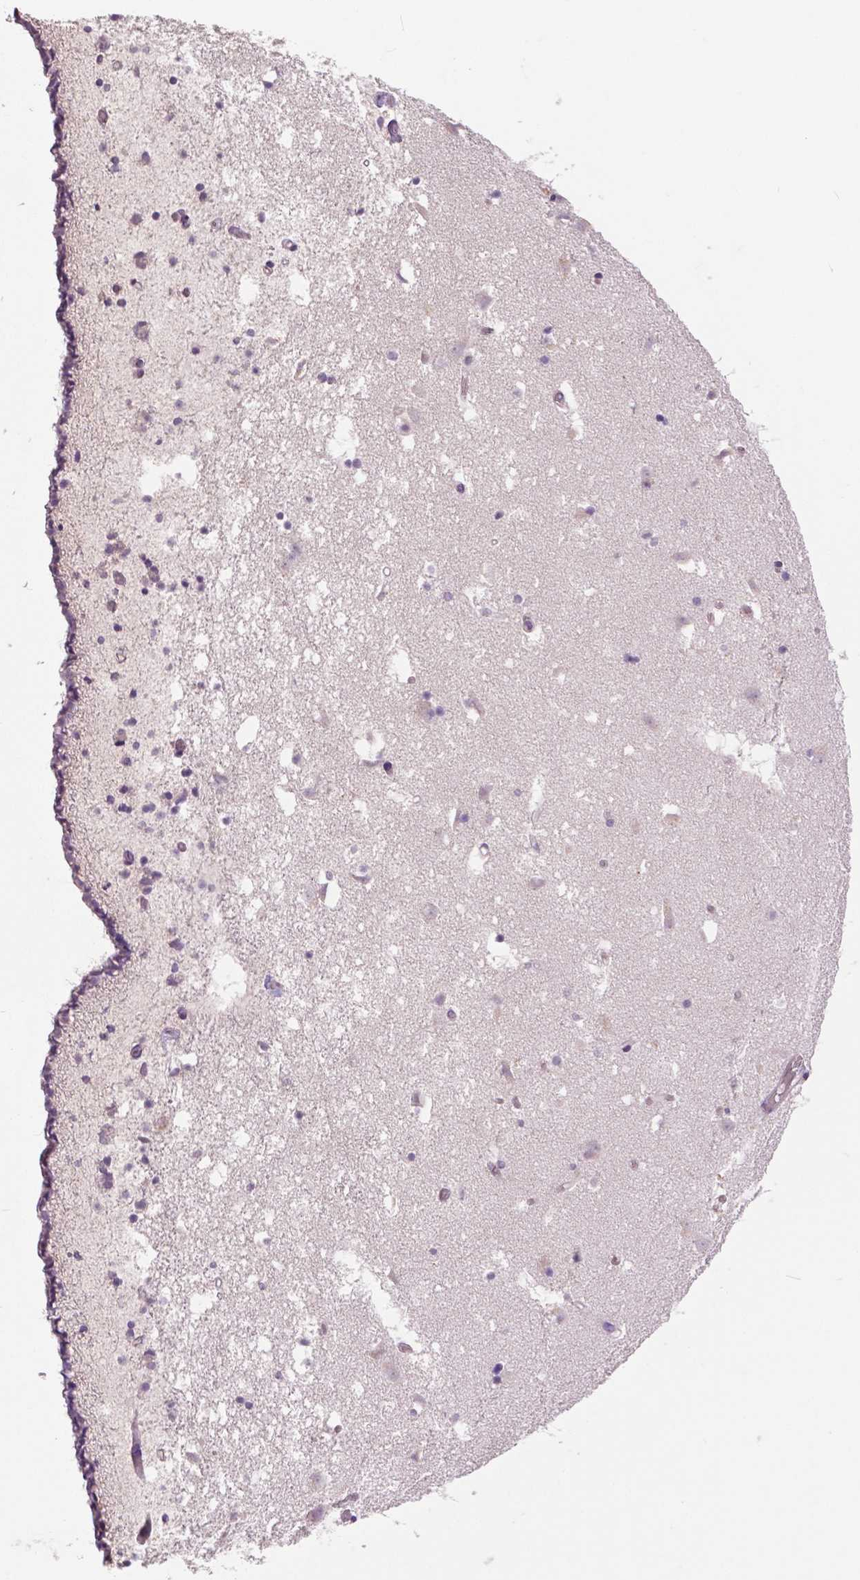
{"staining": {"intensity": "negative", "quantity": "none", "location": "none"}, "tissue": "caudate", "cell_type": "Glial cells", "image_type": "normal", "snomed": [{"axis": "morphology", "description": "Normal tissue, NOS"}, {"axis": "topography", "description": "Lateral ventricle wall"}], "caption": "This is an immunohistochemistry (IHC) histopathology image of normal caudate. There is no expression in glial cells.", "gene": "FOXA1", "patient": {"sex": "female", "age": 42}}